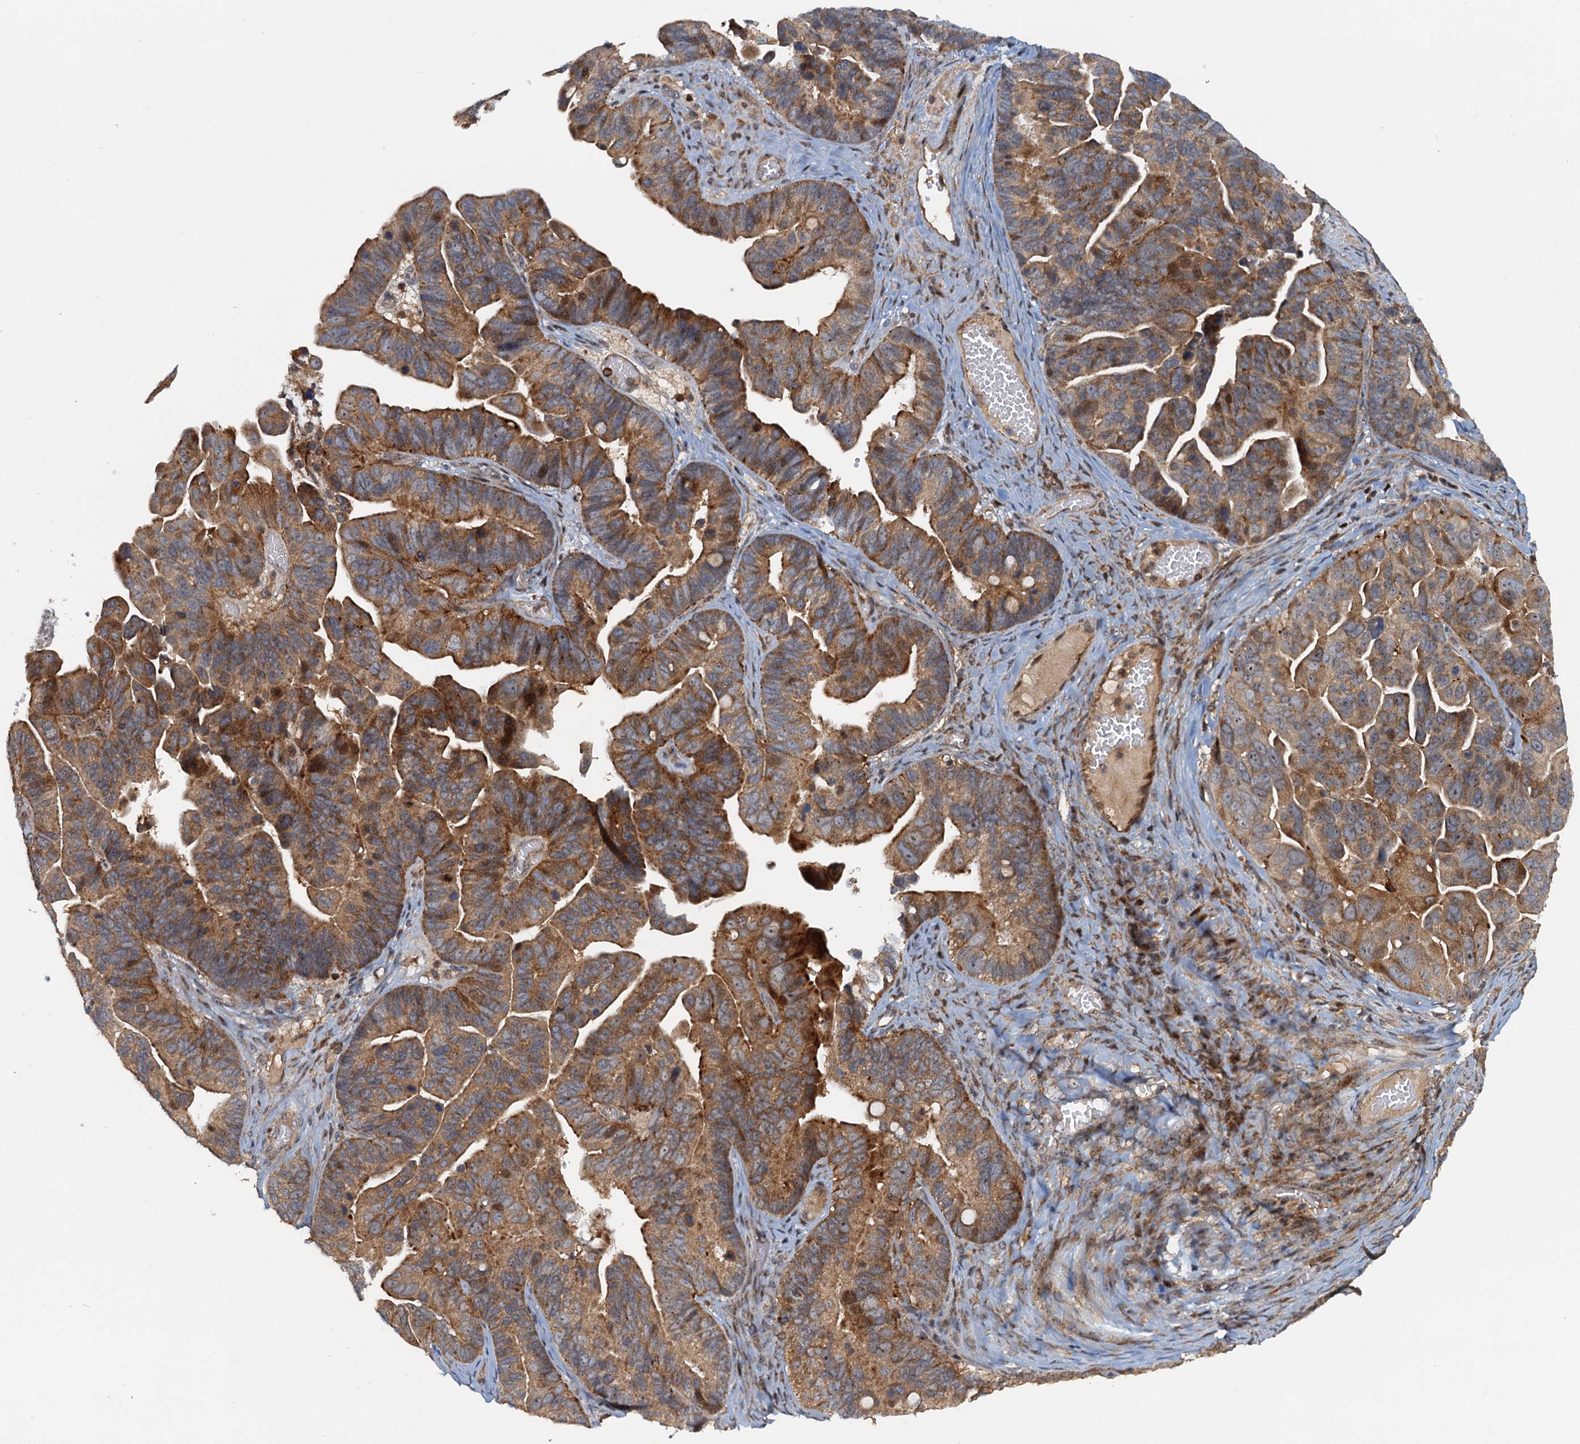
{"staining": {"intensity": "moderate", "quantity": ">75%", "location": "cytoplasmic/membranous"}, "tissue": "ovarian cancer", "cell_type": "Tumor cells", "image_type": "cancer", "snomed": [{"axis": "morphology", "description": "Cystadenocarcinoma, serous, NOS"}, {"axis": "topography", "description": "Ovary"}], "caption": "Moderate cytoplasmic/membranous protein expression is present in about >75% of tumor cells in serous cystadenocarcinoma (ovarian).", "gene": "TOLLIP", "patient": {"sex": "female", "age": 56}}